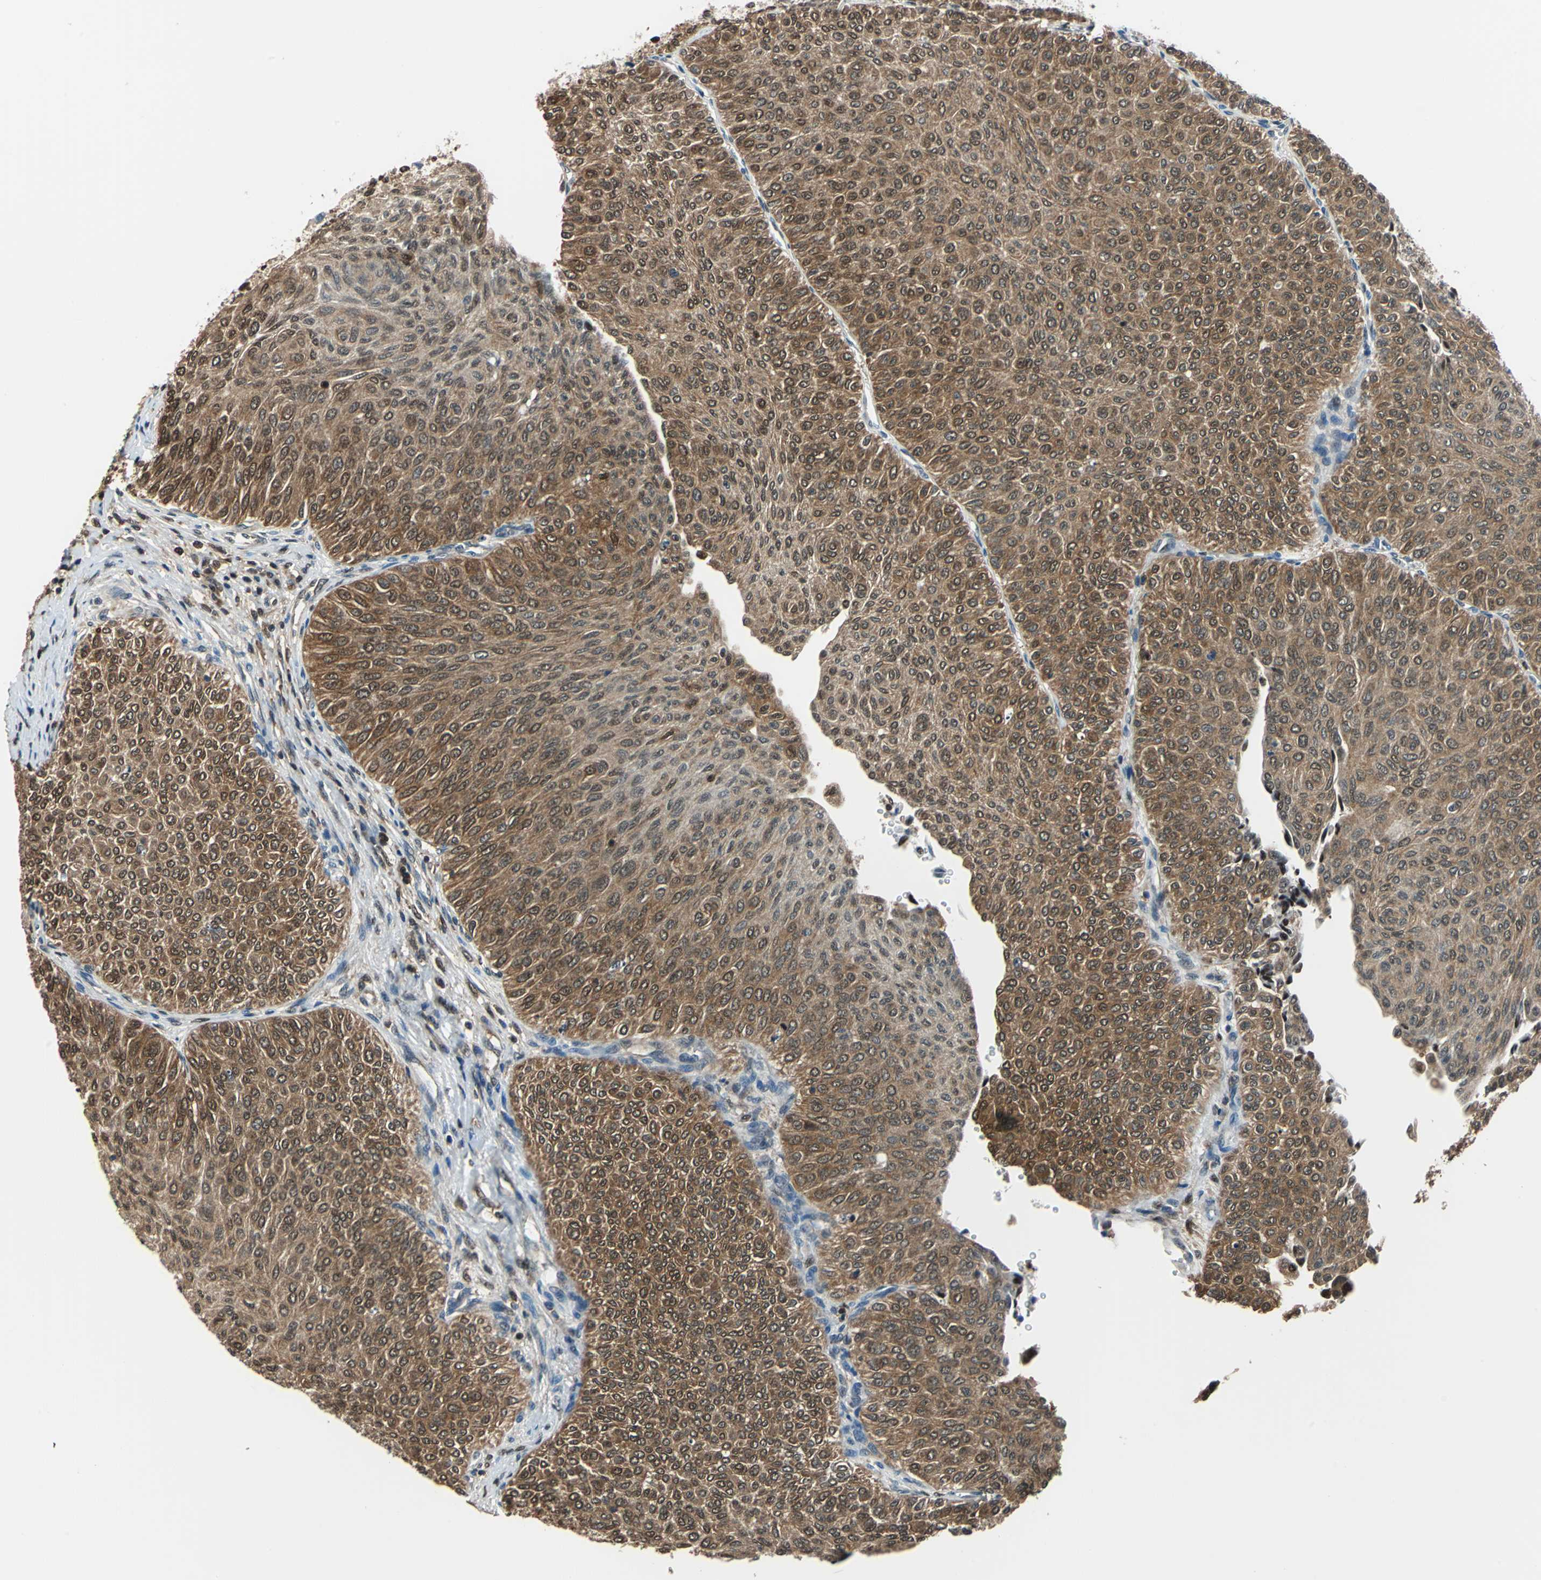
{"staining": {"intensity": "strong", "quantity": ">75%", "location": "cytoplasmic/membranous"}, "tissue": "urothelial cancer", "cell_type": "Tumor cells", "image_type": "cancer", "snomed": [{"axis": "morphology", "description": "Urothelial carcinoma, Low grade"}, {"axis": "topography", "description": "Urinary bladder"}], "caption": "Immunohistochemistry (DAB (3,3'-diaminobenzidine)) staining of urothelial cancer displays strong cytoplasmic/membranous protein expression in about >75% of tumor cells.", "gene": "PSME1", "patient": {"sex": "male", "age": 78}}